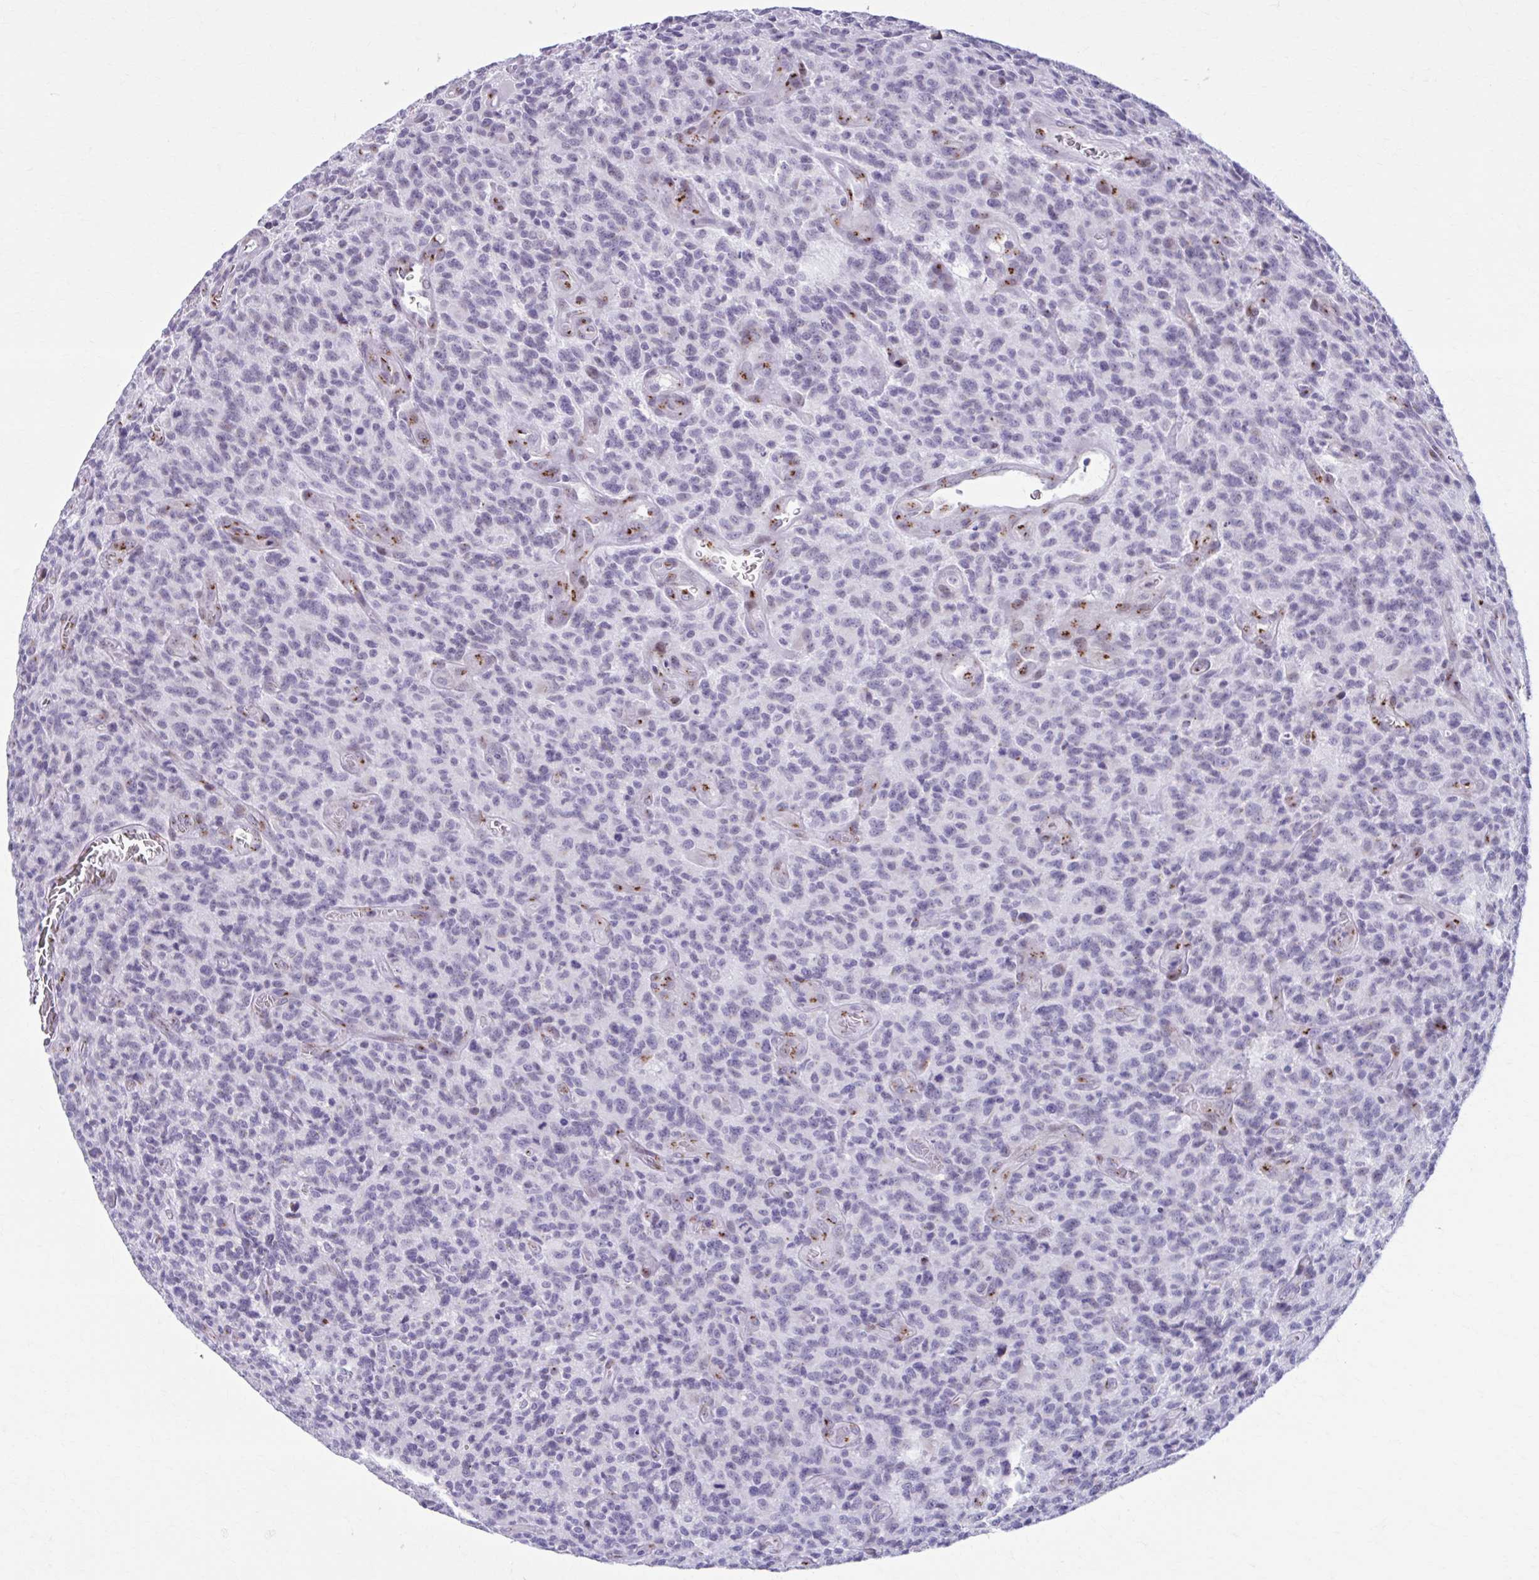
{"staining": {"intensity": "negative", "quantity": "none", "location": "none"}, "tissue": "glioma", "cell_type": "Tumor cells", "image_type": "cancer", "snomed": [{"axis": "morphology", "description": "Glioma, malignant, High grade"}, {"axis": "topography", "description": "Brain"}], "caption": "Protein analysis of high-grade glioma (malignant) displays no significant staining in tumor cells.", "gene": "ZNF682", "patient": {"sex": "male", "age": 76}}